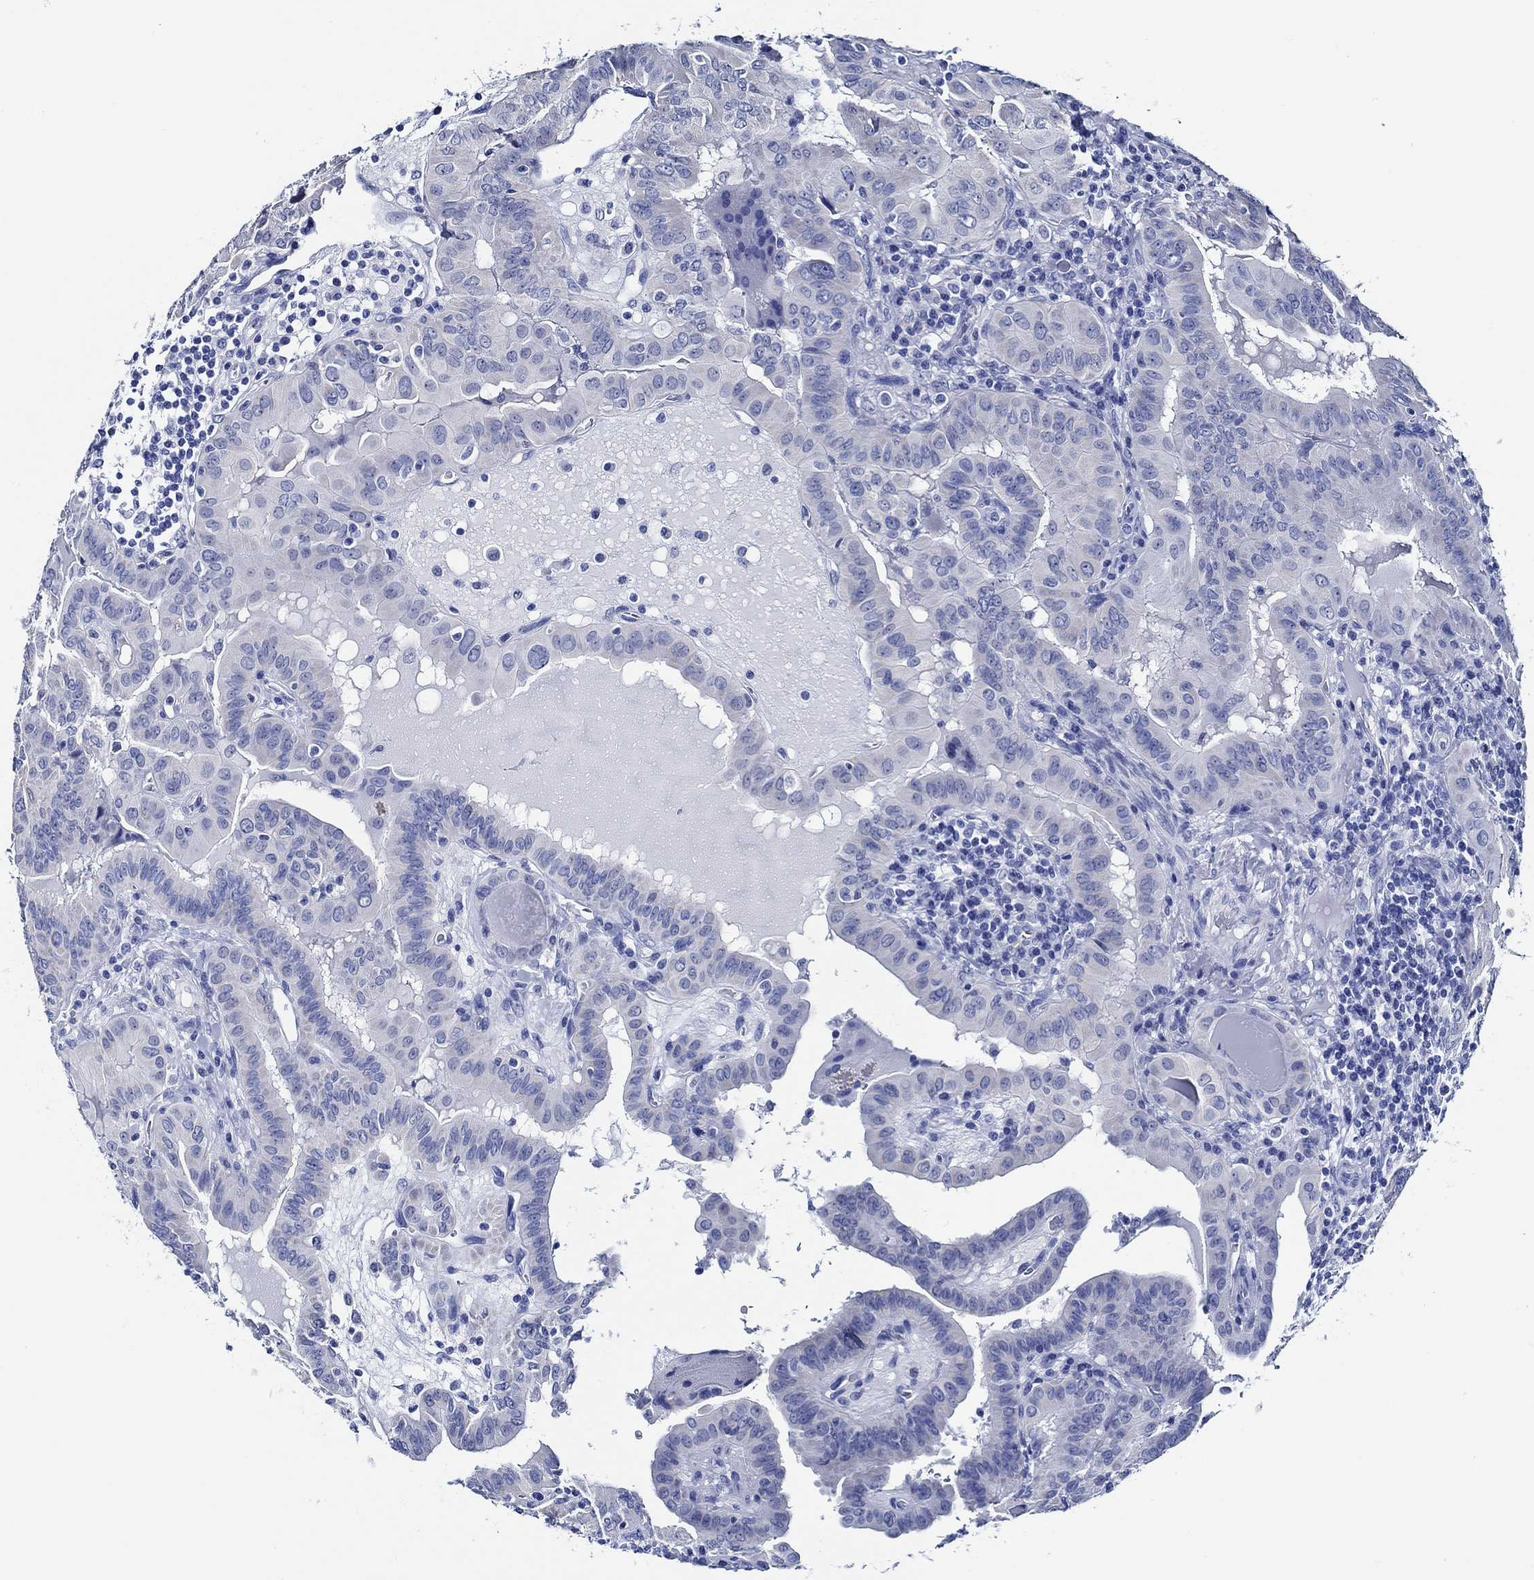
{"staining": {"intensity": "negative", "quantity": "none", "location": "none"}, "tissue": "thyroid cancer", "cell_type": "Tumor cells", "image_type": "cancer", "snomed": [{"axis": "morphology", "description": "Papillary adenocarcinoma, NOS"}, {"axis": "topography", "description": "Thyroid gland"}], "caption": "A micrograph of human thyroid cancer is negative for staining in tumor cells.", "gene": "WDR62", "patient": {"sex": "female", "age": 37}}